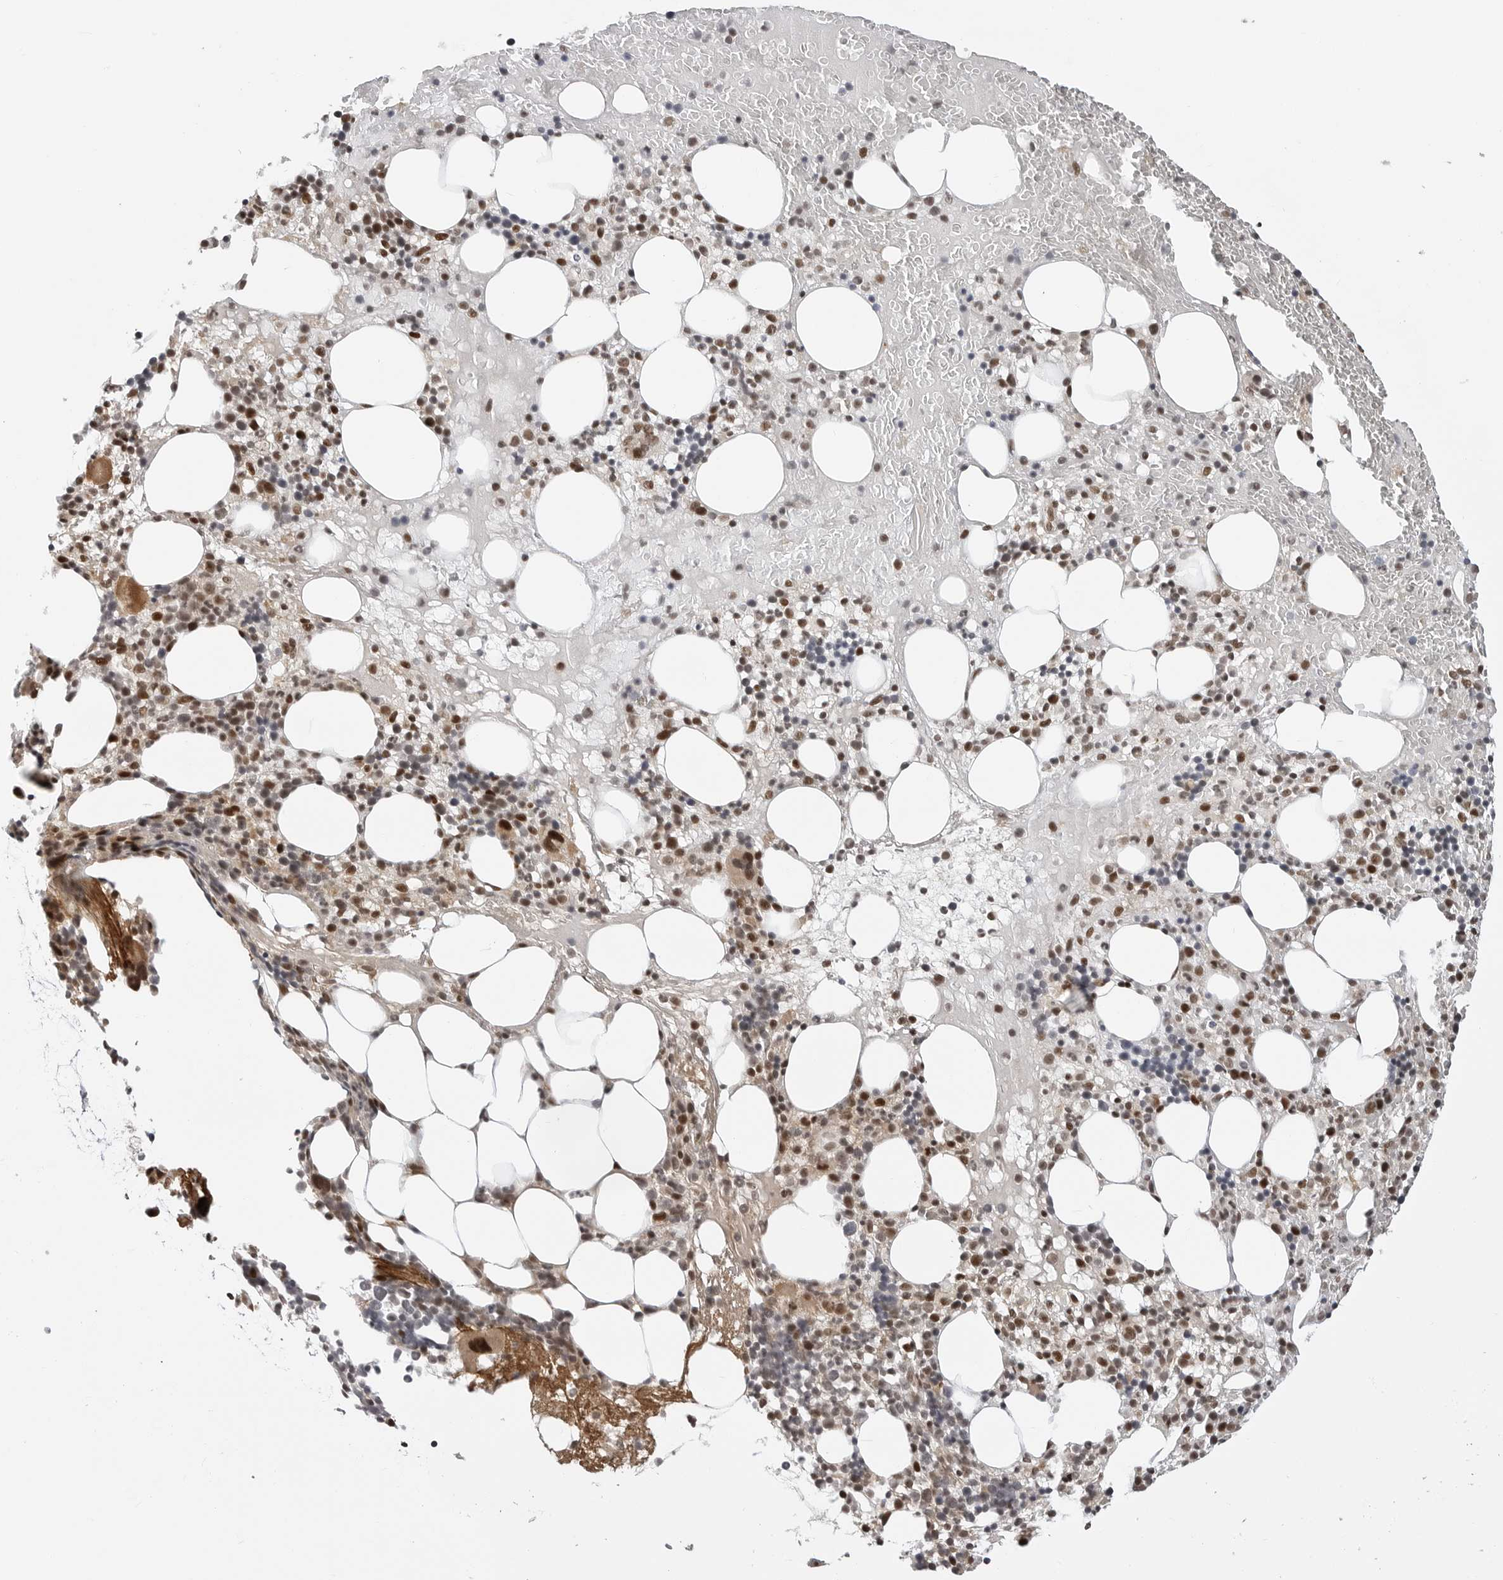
{"staining": {"intensity": "strong", "quantity": "25%-75%", "location": "nuclear"}, "tissue": "bone marrow", "cell_type": "Hematopoietic cells", "image_type": "normal", "snomed": [{"axis": "morphology", "description": "Normal tissue, NOS"}, {"axis": "morphology", "description": "Inflammation, NOS"}, {"axis": "topography", "description": "Bone marrow"}], "caption": "A photomicrograph of human bone marrow stained for a protein reveals strong nuclear brown staining in hematopoietic cells.", "gene": "C8orf33", "patient": {"sex": "female", "age": 77}}